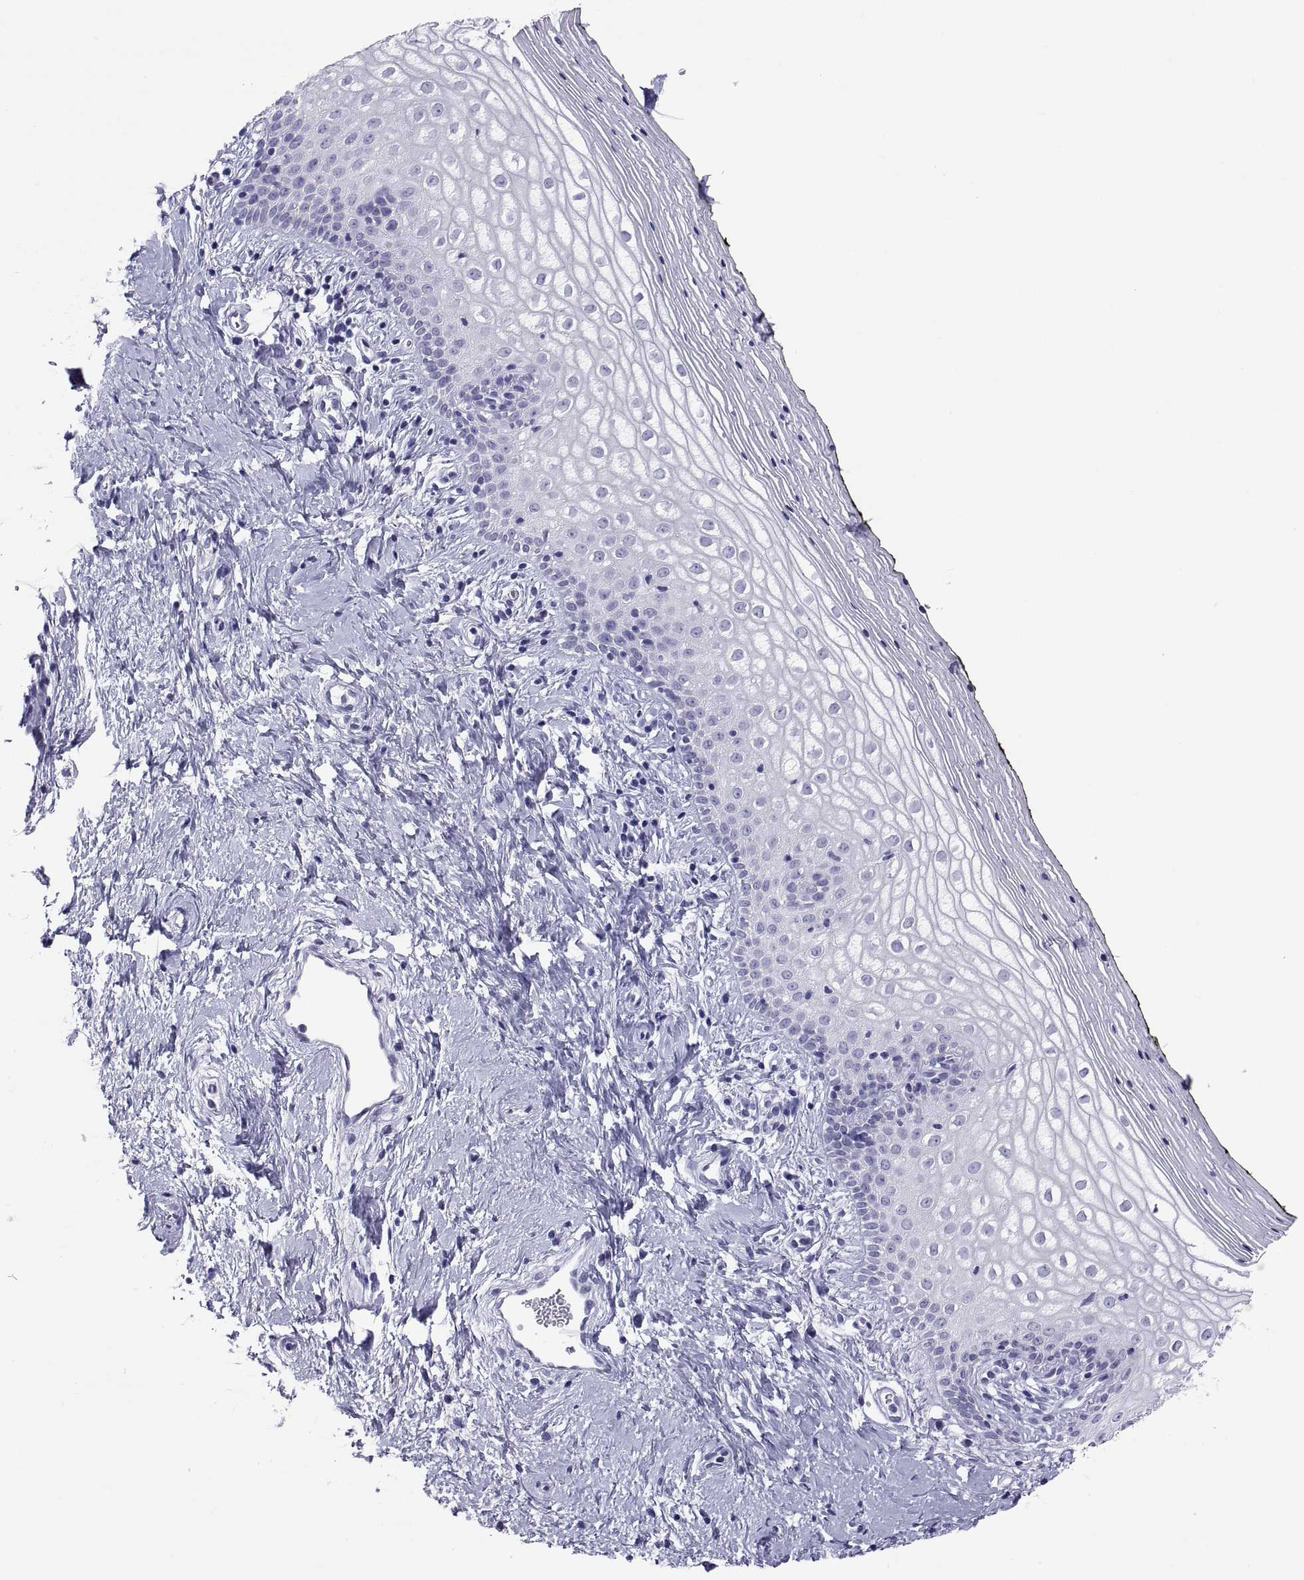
{"staining": {"intensity": "negative", "quantity": "none", "location": "none"}, "tissue": "vagina", "cell_type": "Squamous epithelial cells", "image_type": "normal", "snomed": [{"axis": "morphology", "description": "Normal tissue, NOS"}, {"axis": "topography", "description": "Vagina"}], "caption": "The histopathology image displays no significant positivity in squamous epithelial cells of vagina. (Stains: DAB immunohistochemistry (IHC) with hematoxylin counter stain, Microscopy: brightfield microscopy at high magnification).", "gene": "QRICH2", "patient": {"sex": "female", "age": 47}}